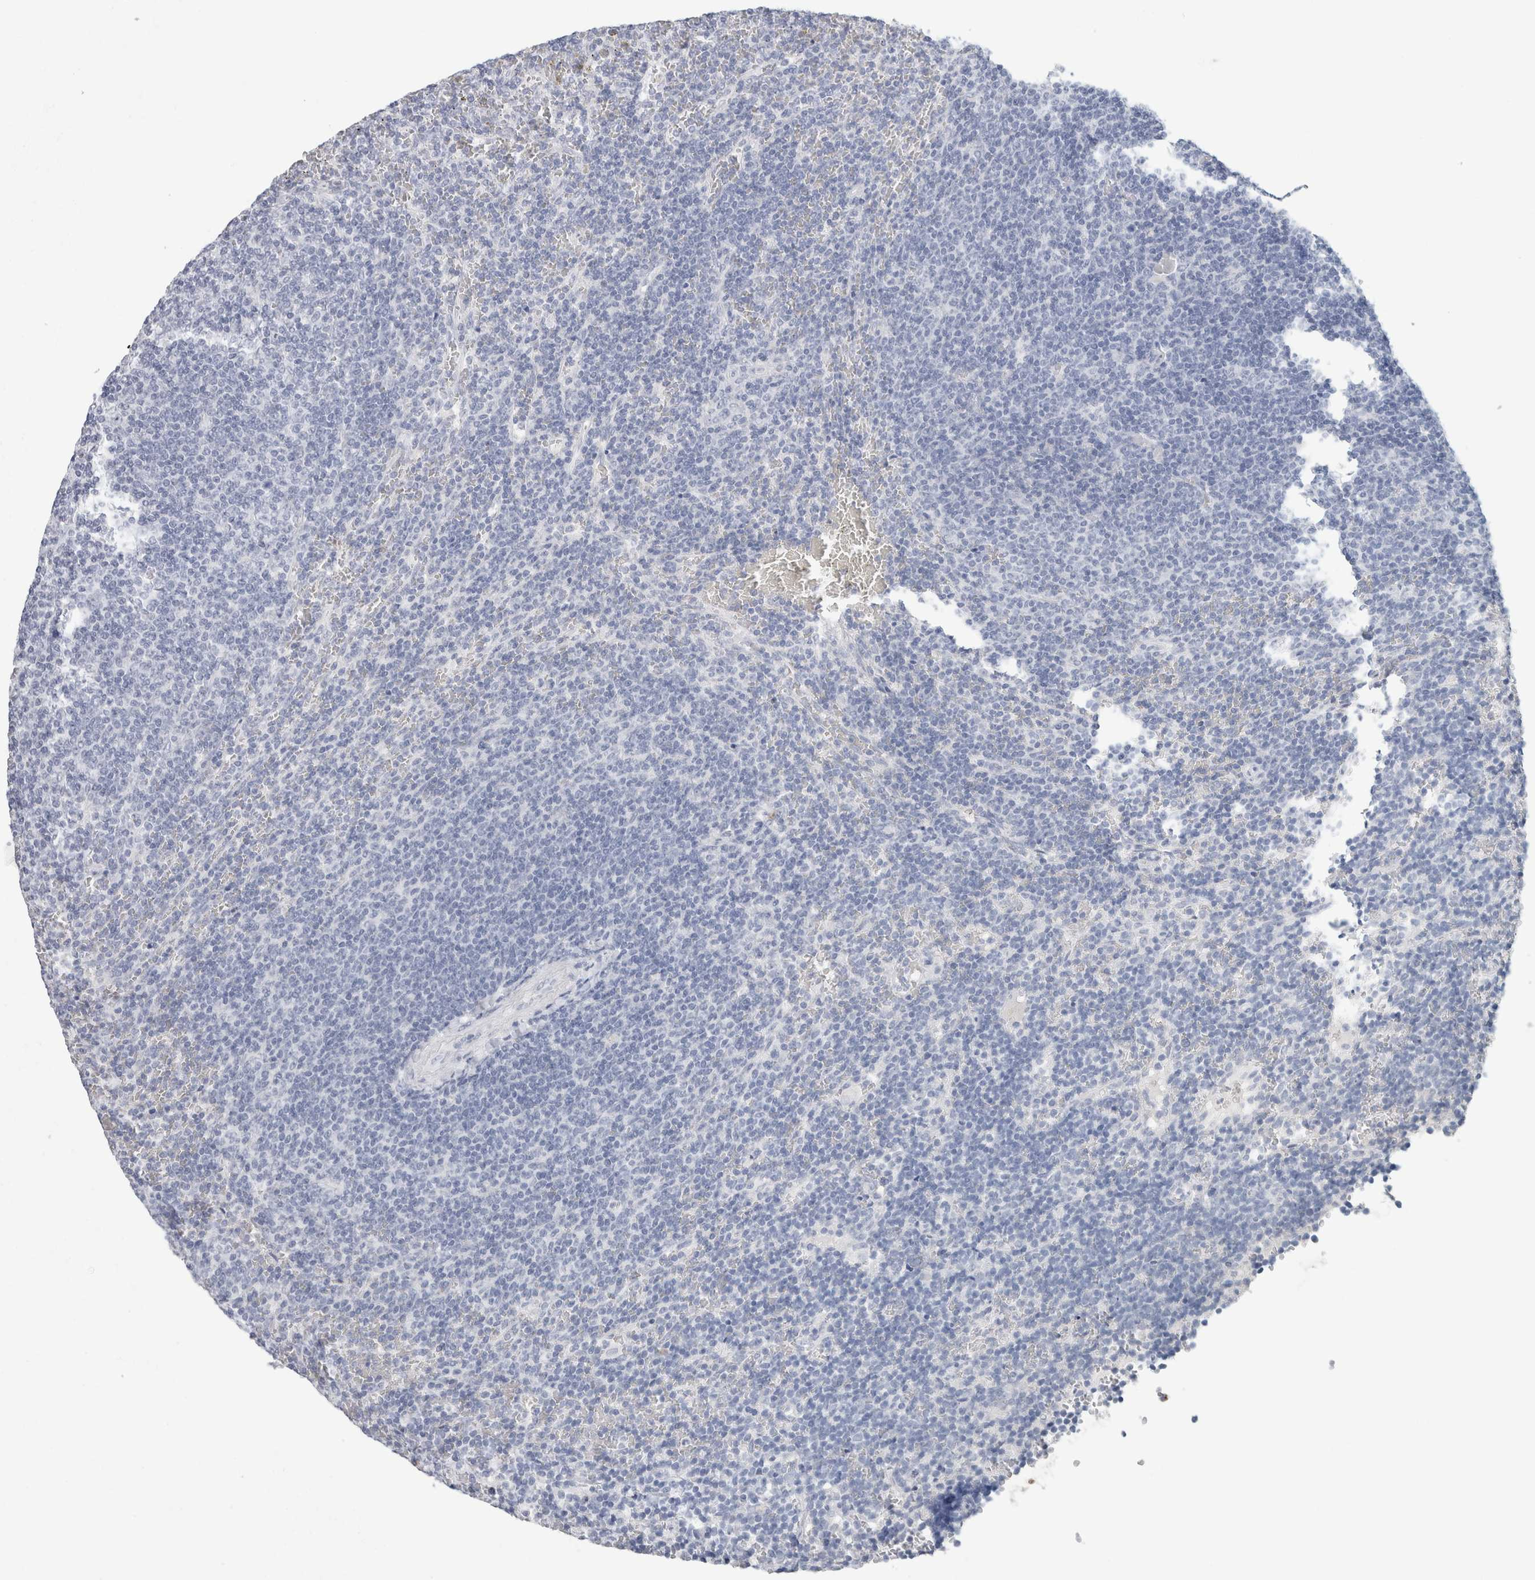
{"staining": {"intensity": "negative", "quantity": "none", "location": "none"}, "tissue": "lymphoma", "cell_type": "Tumor cells", "image_type": "cancer", "snomed": [{"axis": "morphology", "description": "Malignant lymphoma, non-Hodgkin's type, Low grade"}, {"axis": "topography", "description": "Spleen"}], "caption": "Tumor cells are negative for brown protein staining in low-grade malignant lymphoma, non-Hodgkin's type.", "gene": "IL6", "patient": {"sex": "female", "age": 50}}